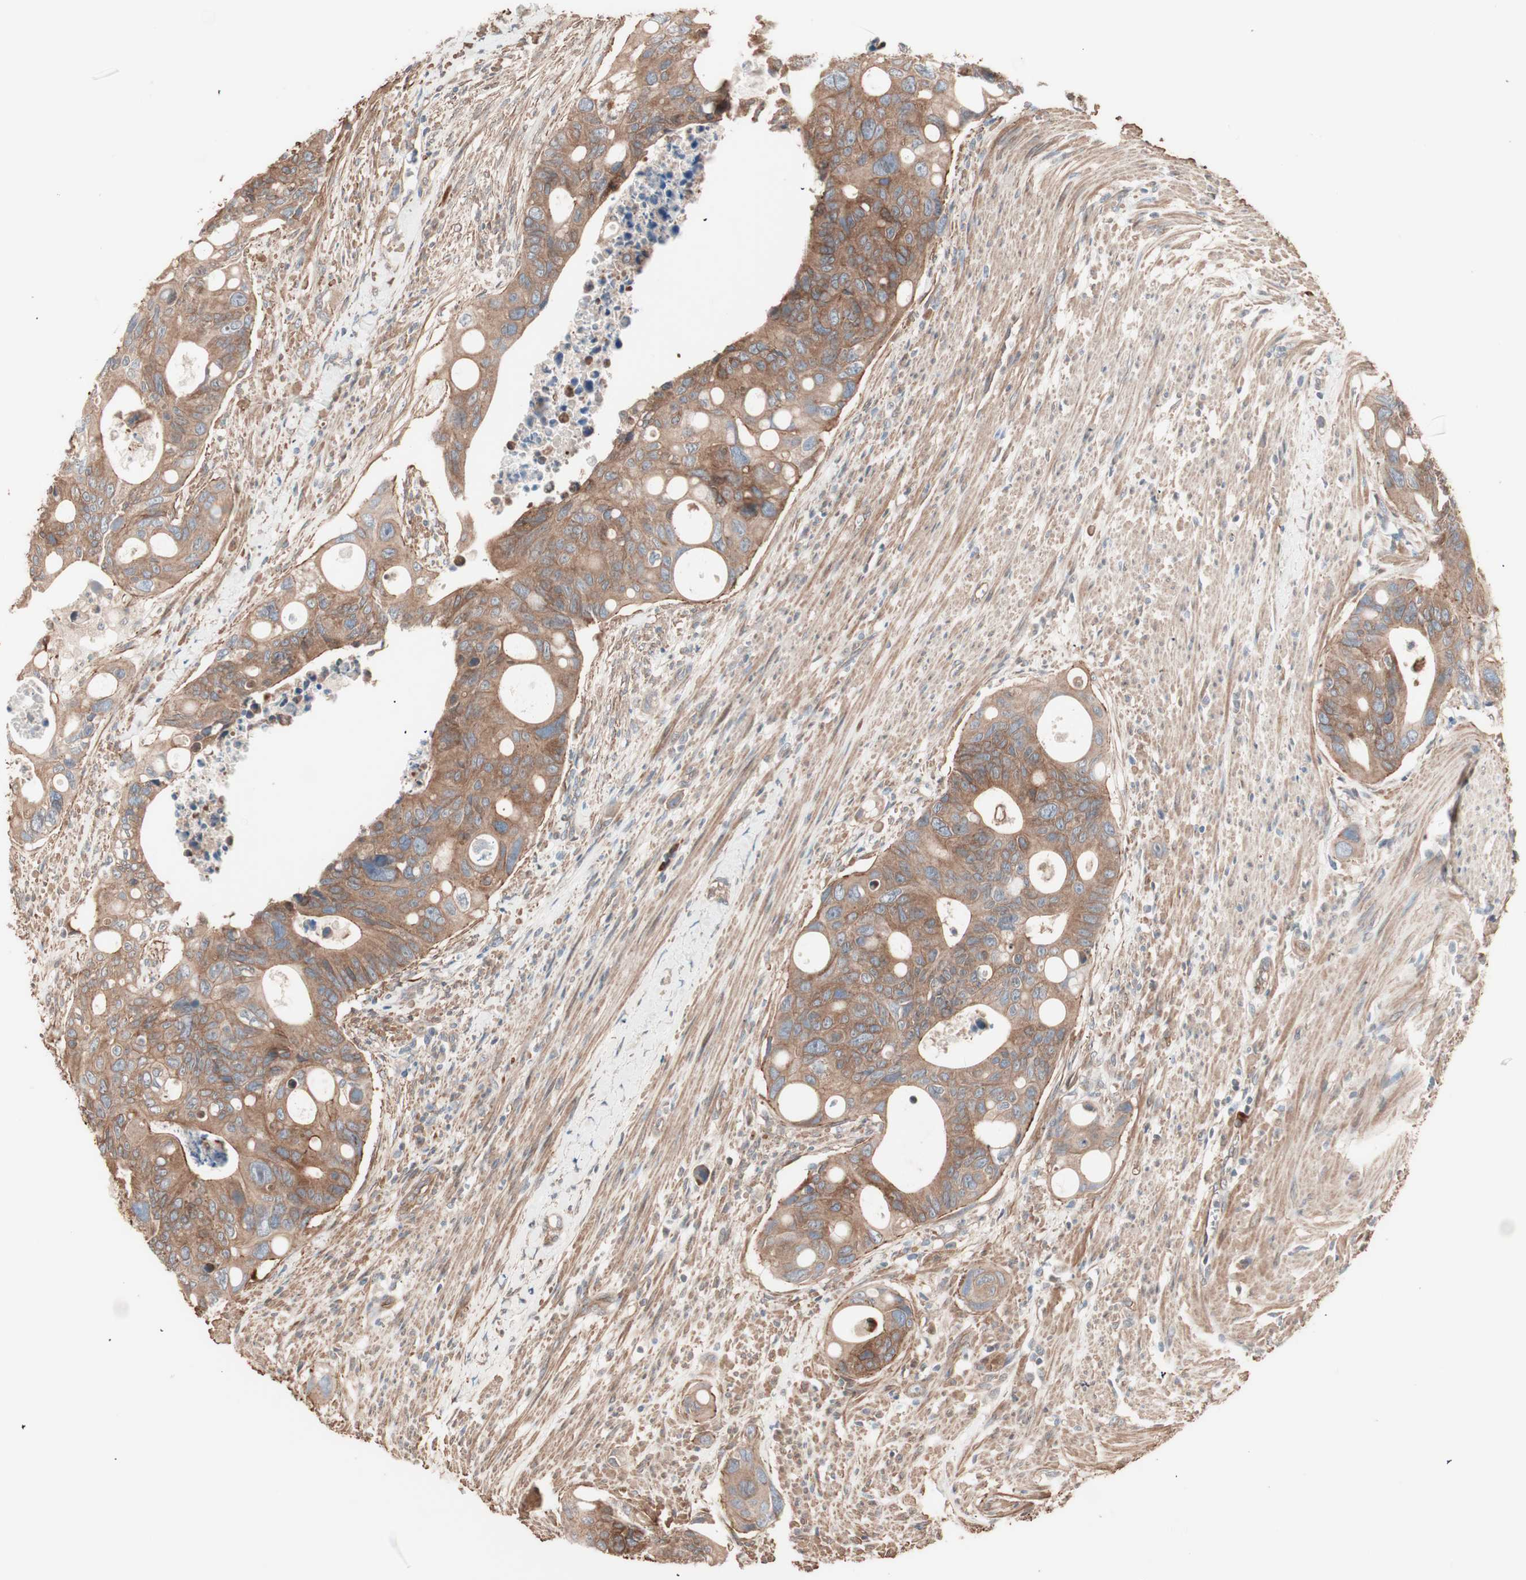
{"staining": {"intensity": "moderate", "quantity": ">75%", "location": "cytoplasmic/membranous"}, "tissue": "colorectal cancer", "cell_type": "Tumor cells", "image_type": "cancer", "snomed": [{"axis": "morphology", "description": "Adenocarcinoma, NOS"}, {"axis": "topography", "description": "Colon"}], "caption": "There is medium levels of moderate cytoplasmic/membranous positivity in tumor cells of adenocarcinoma (colorectal), as demonstrated by immunohistochemical staining (brown color).", "gene": "ALG5", "patient": {"sex": "female", "age": 57}}